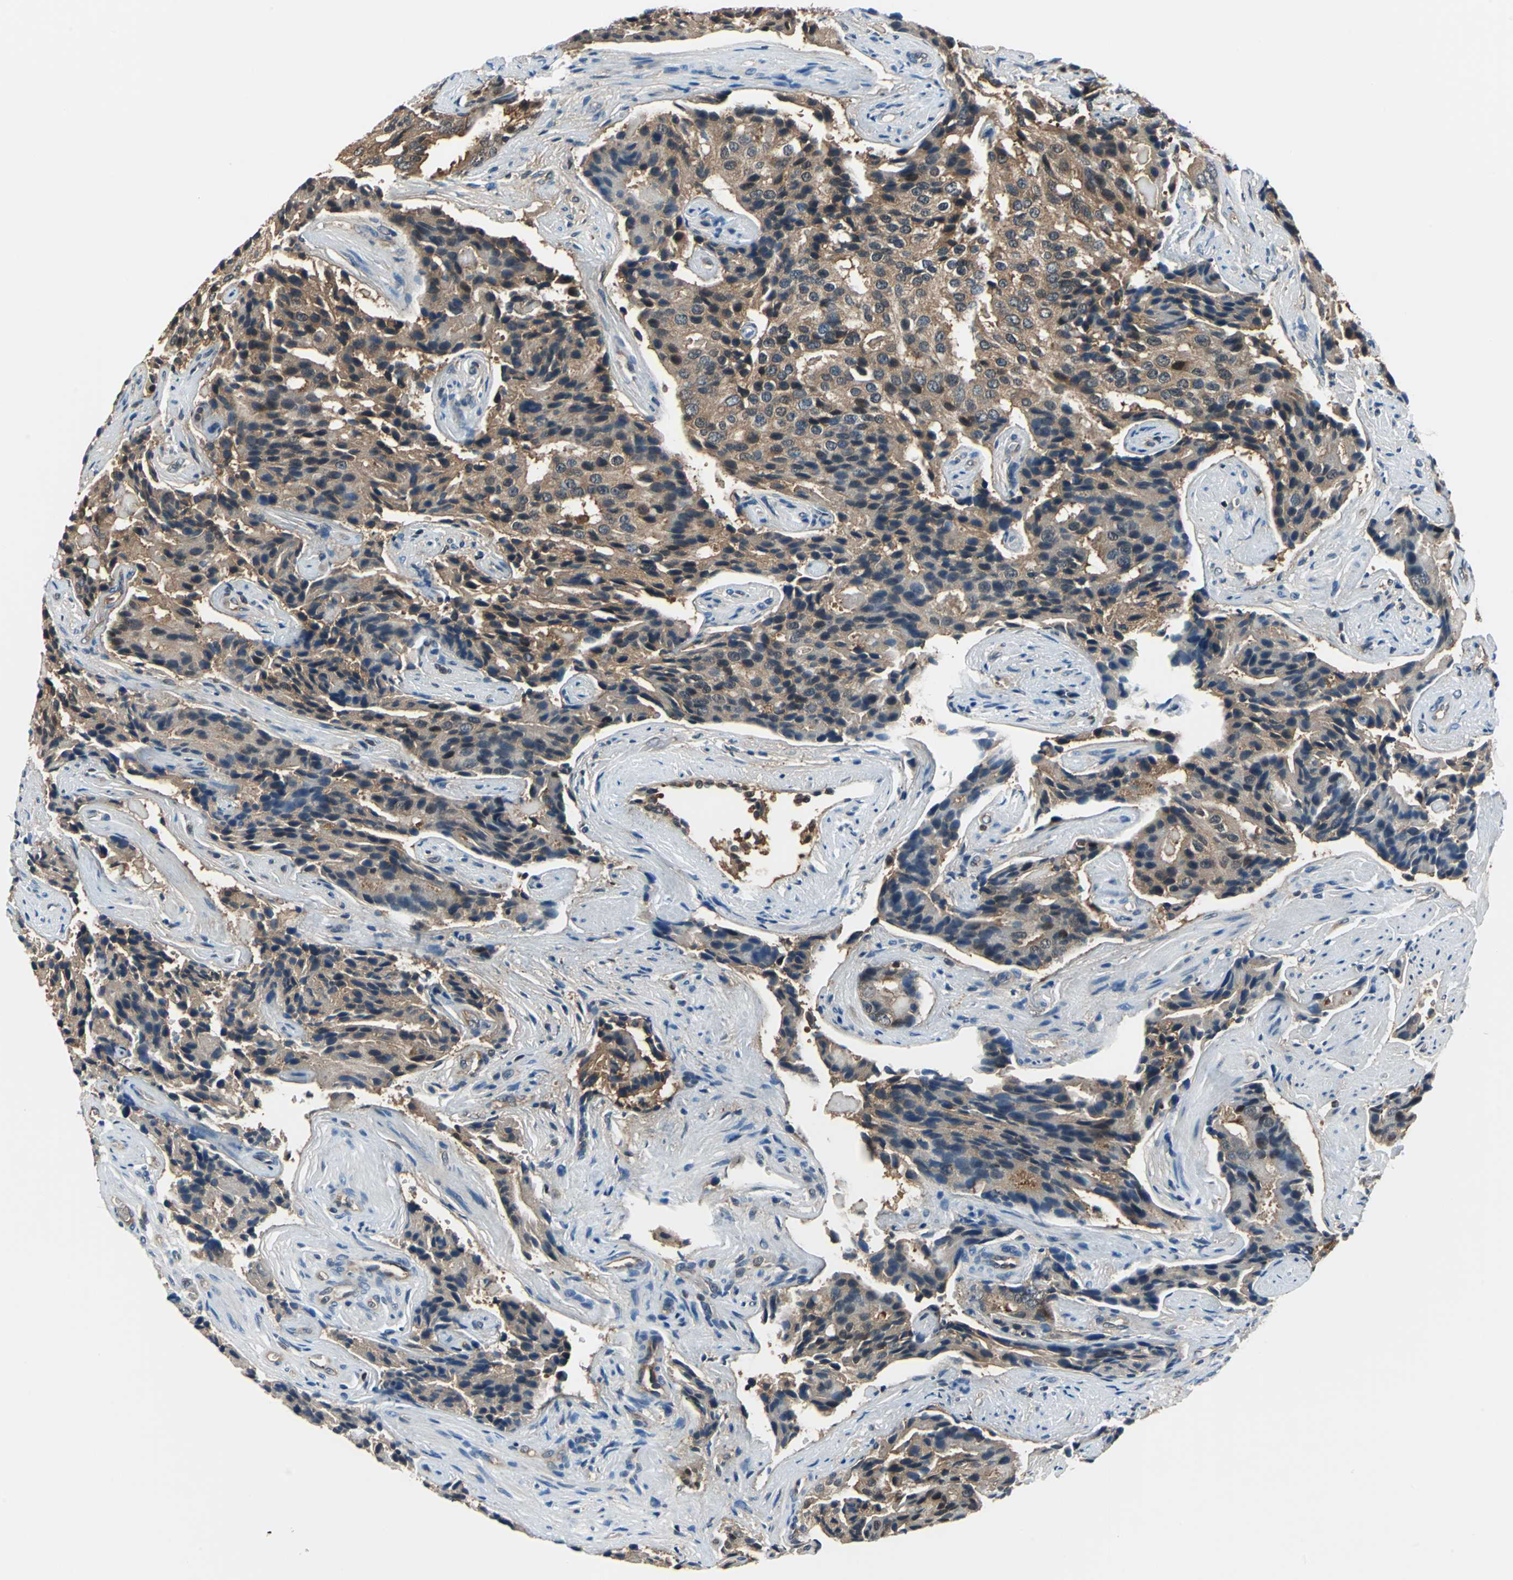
{"staining": {"intensity": "moderate", "quantity": ">75%", "location": "cytoplasmic/membranous,nuclear"}, "tissue": "prostate cancer", "cell_type": "Tumor cells", "image_type": "cancer", "snomed": [{"axis": "morphology", "description": "Adenocarcinoma, High grade"}, {"axis": "topography", "description": "Prostate"}], "caption": "IHC (DAB) staining of human high-grade adenocarcinoma (prostate) demonstrates moderate cytoplasmic/membranous and nuclear protein staining in about >75% of tumor cells. (IHC, brightfield microscopy, high magnification).", "gene": "PSME1", "patient": {"sex": "male", "age": 58}}